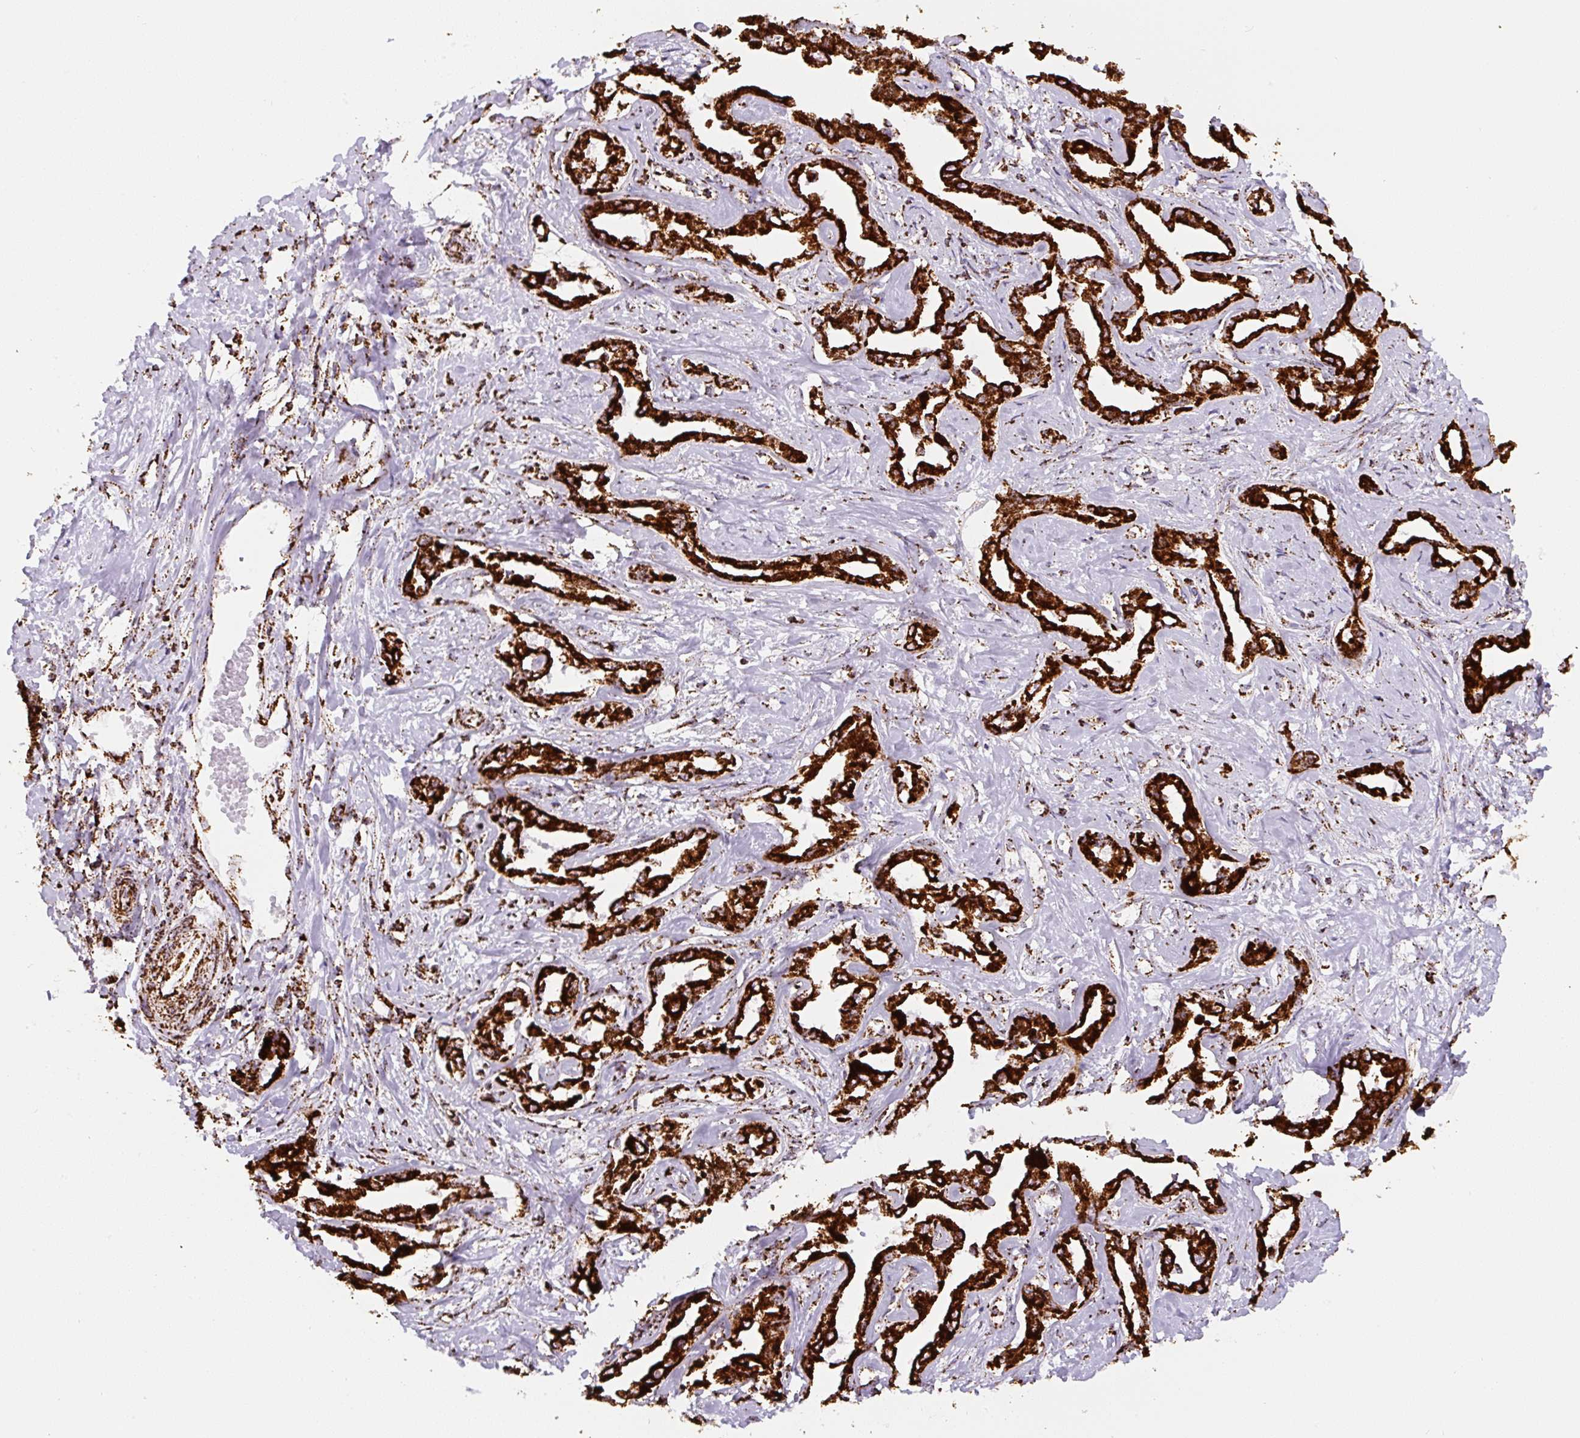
{"staining": {"intensity": "strong", "quantity": ">75%", "location": "cytoplasmic/membranous"}, "tissue": "liver cancer", "cell_type": "Tumor cells", "image_type": "cancer", "snomed": [{"axis": "morphology", "description": "Cholangiocarcinoma"}, {"axis": "topography", "description": "Liver"}], "caption": "Protein positivity by immunohistochemistry demonstrates strong cytoplasmic/membranous positivity in approximately >75% of tumor cells in liver cholangiocarcinoma.", "gene": "ATP5F1A", "patient": {"sex": "male", "age": 59}}